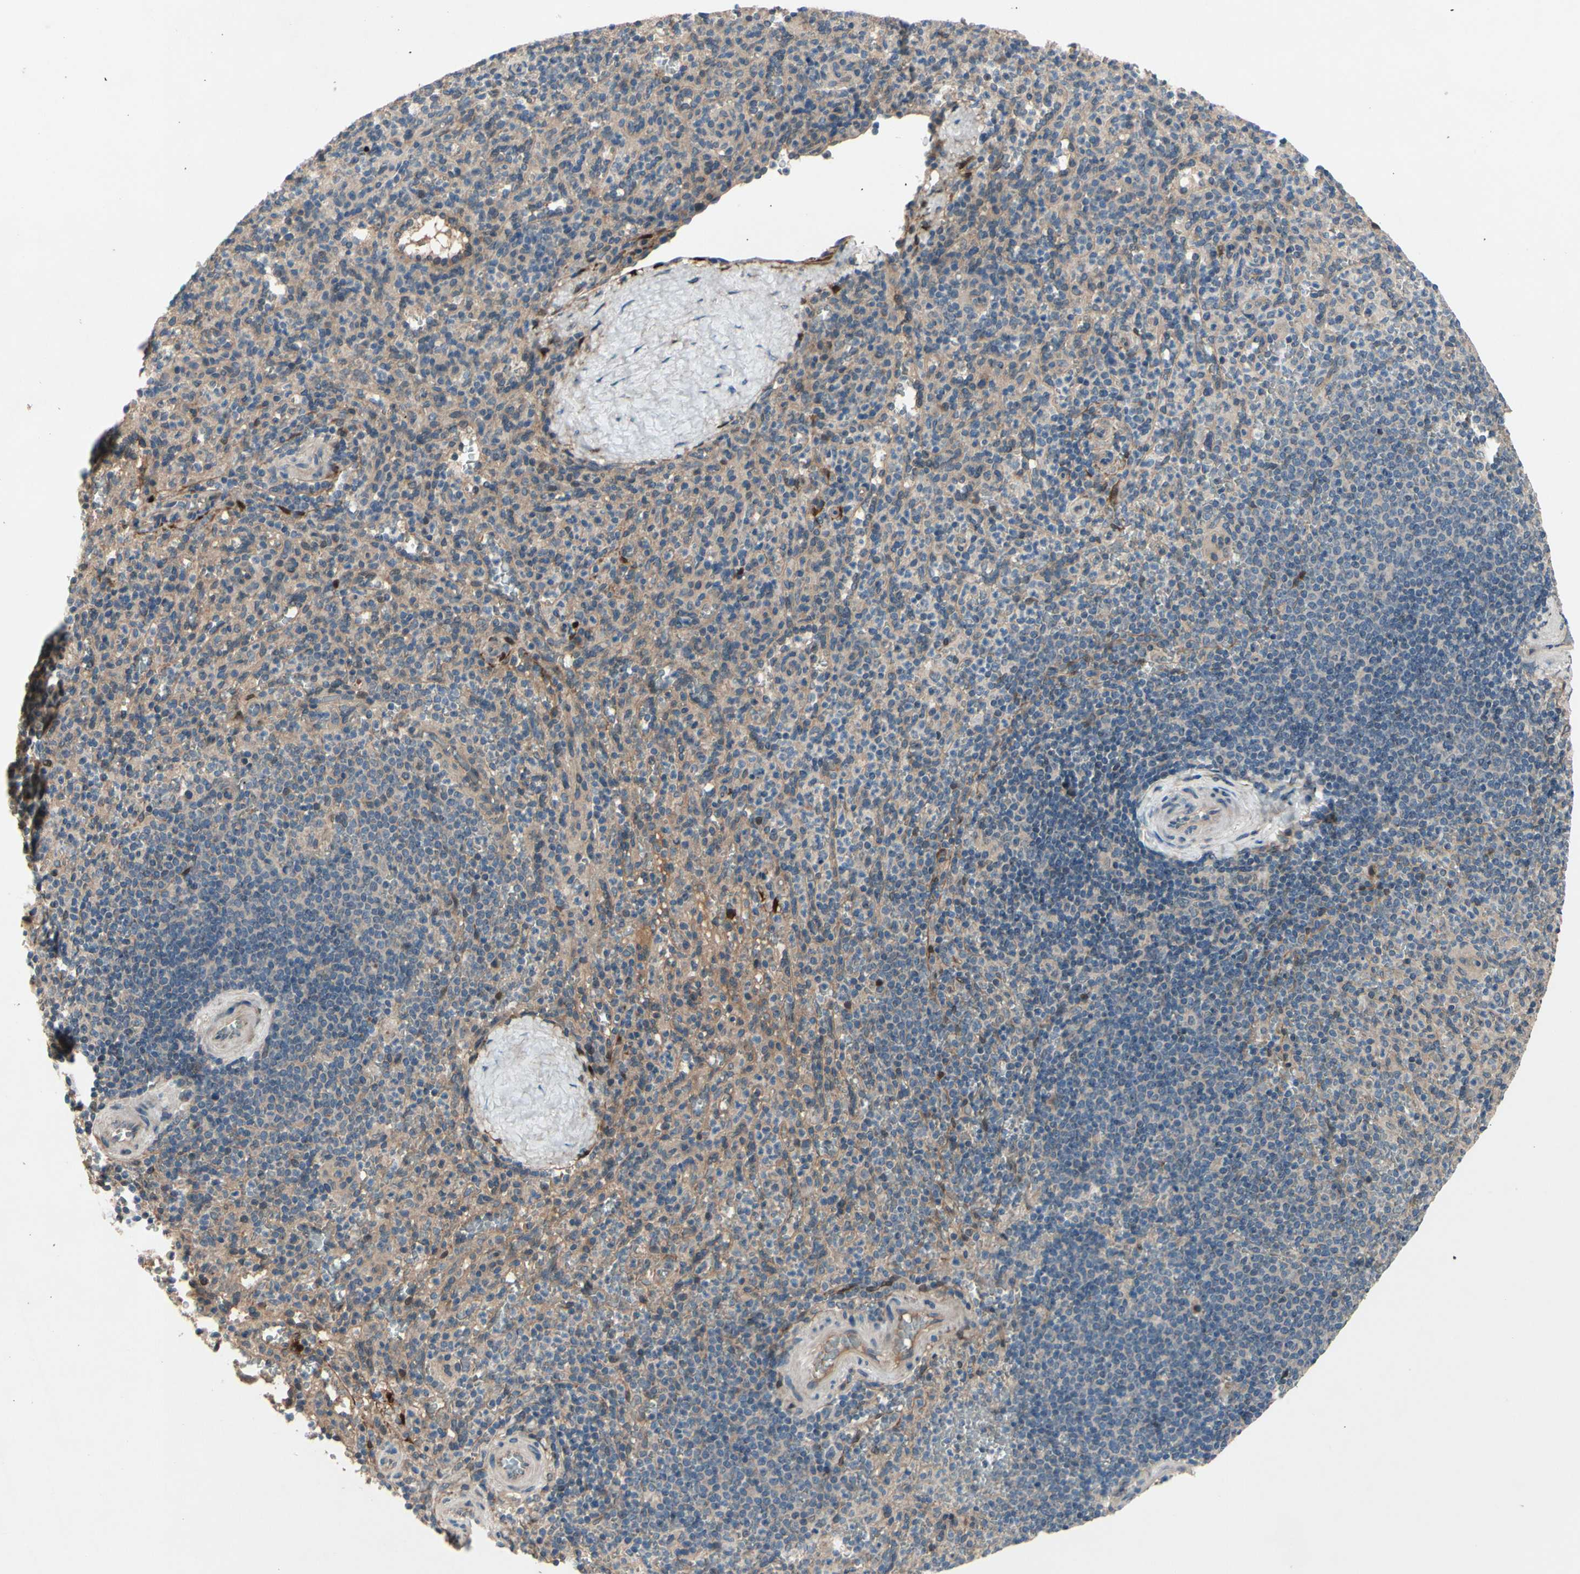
{"staining": {"intensity": "weak", "quantity": "25%-75%", "location": "cytoplasmic/membranous"}, "tissue": "spleen", "cell_type": "Cells in red pulp", "image_type": "normal", "snomed": [{"axis": "morphology", "description": "Normal tissue, NOS"}, {"axis": "topography", "description": "Spleen"}], "caption": "Spleen stained with DAB IHC displays low levels of weak cytoplasmic/membranous staining in about 25%-75% of cells in red pulp.", "gene": "ICAM5", "patient": {"sex": "male", "age": 36}}